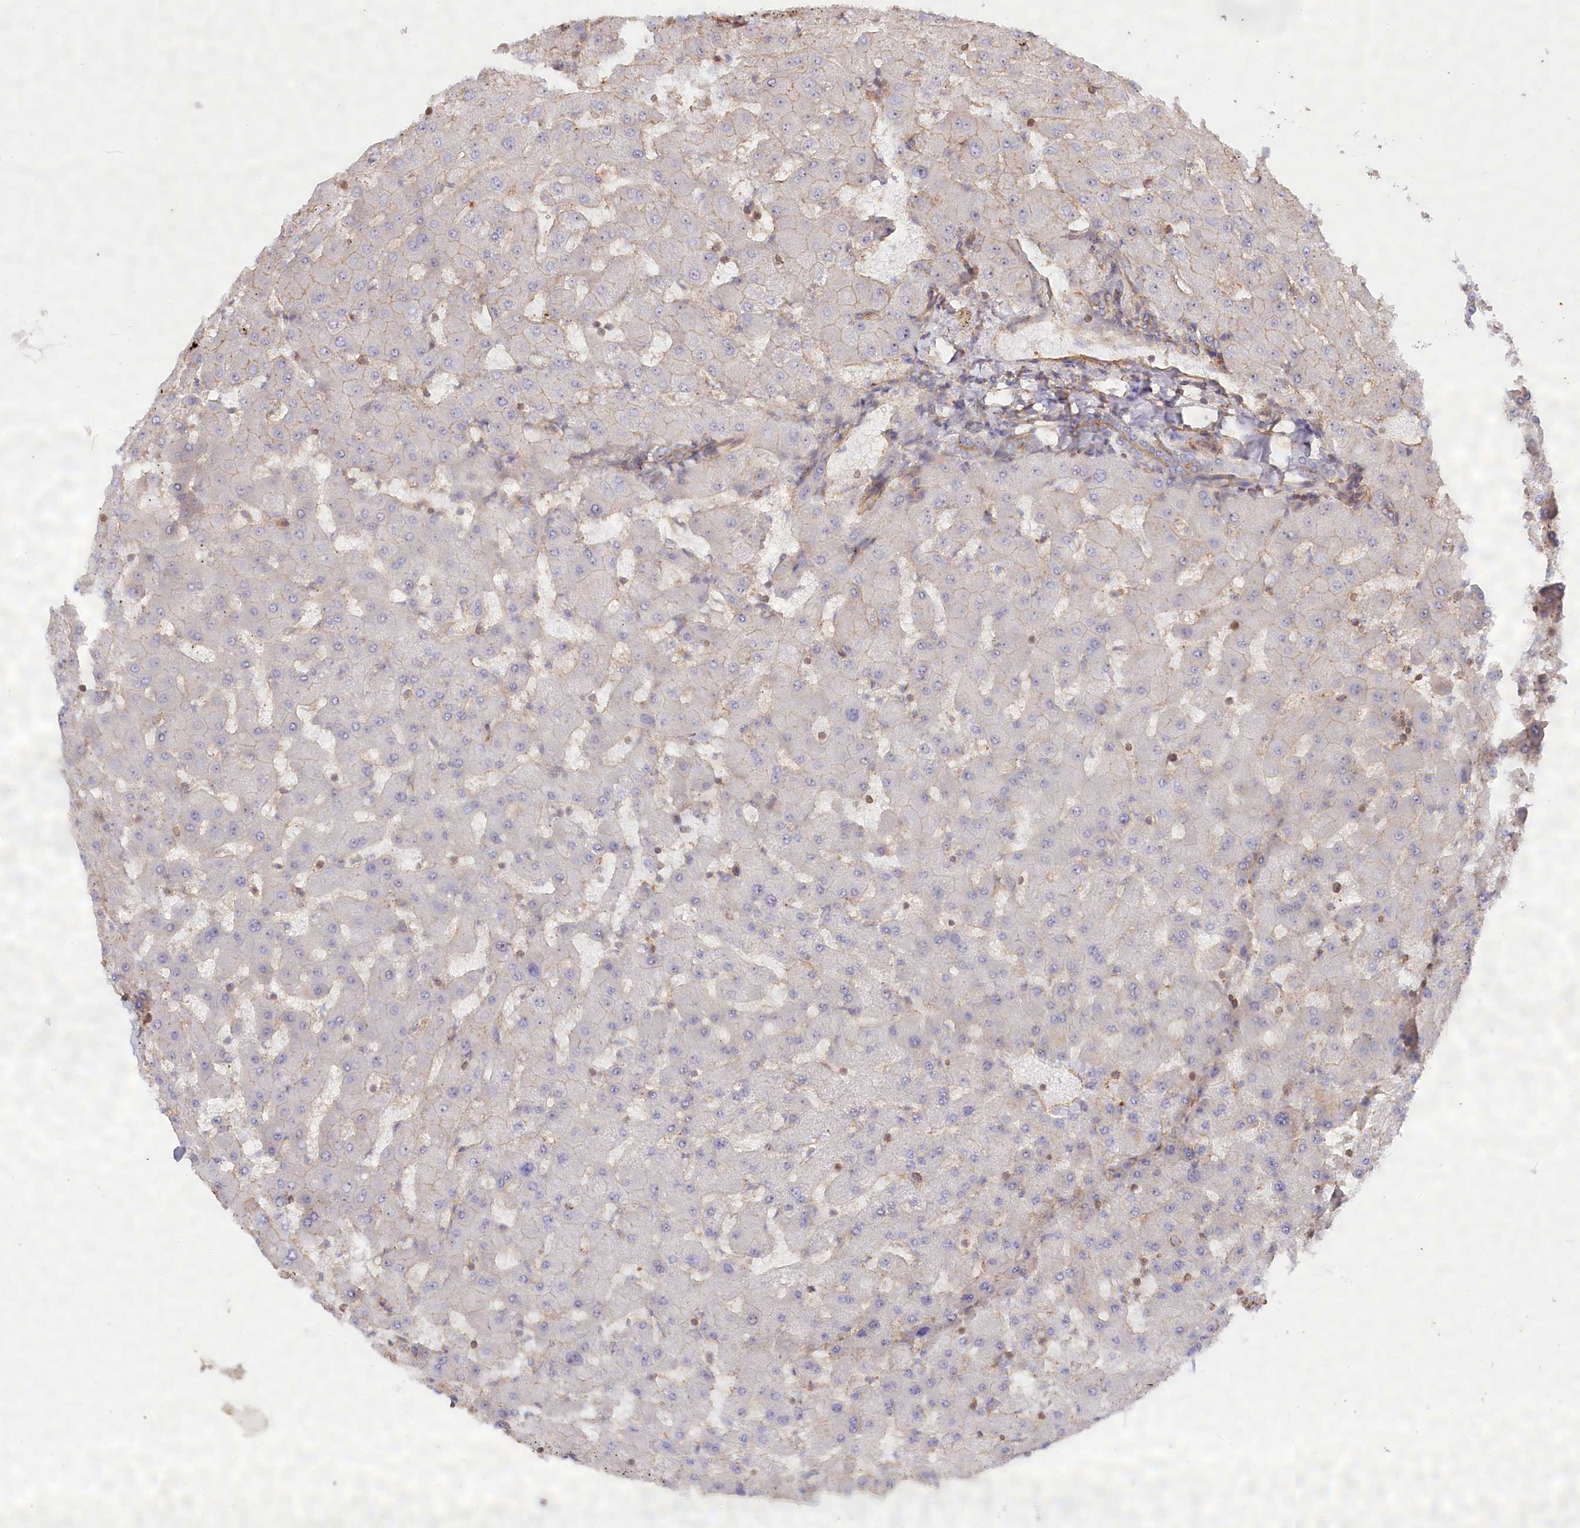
{"staining": {"intensity": "moderate", "quantity": "<25%", "location": "cytoplasmic/membranous"}, "tissue": "liver", "cell_type": "Cholangiocytes", "image_type": "normal", "snomed": [{"axis": "morphology", "description": "Normal tissue, NOS"}, {"axis": "topography", "description": "Liver"}], "caption": "Cholangiocytes demonstrate moderate cytoplasmic/membranous staining in approximately <25% of cells in normal liver.", "gene": "WDR36", "patient": {"sex": "female", "age": 63}}